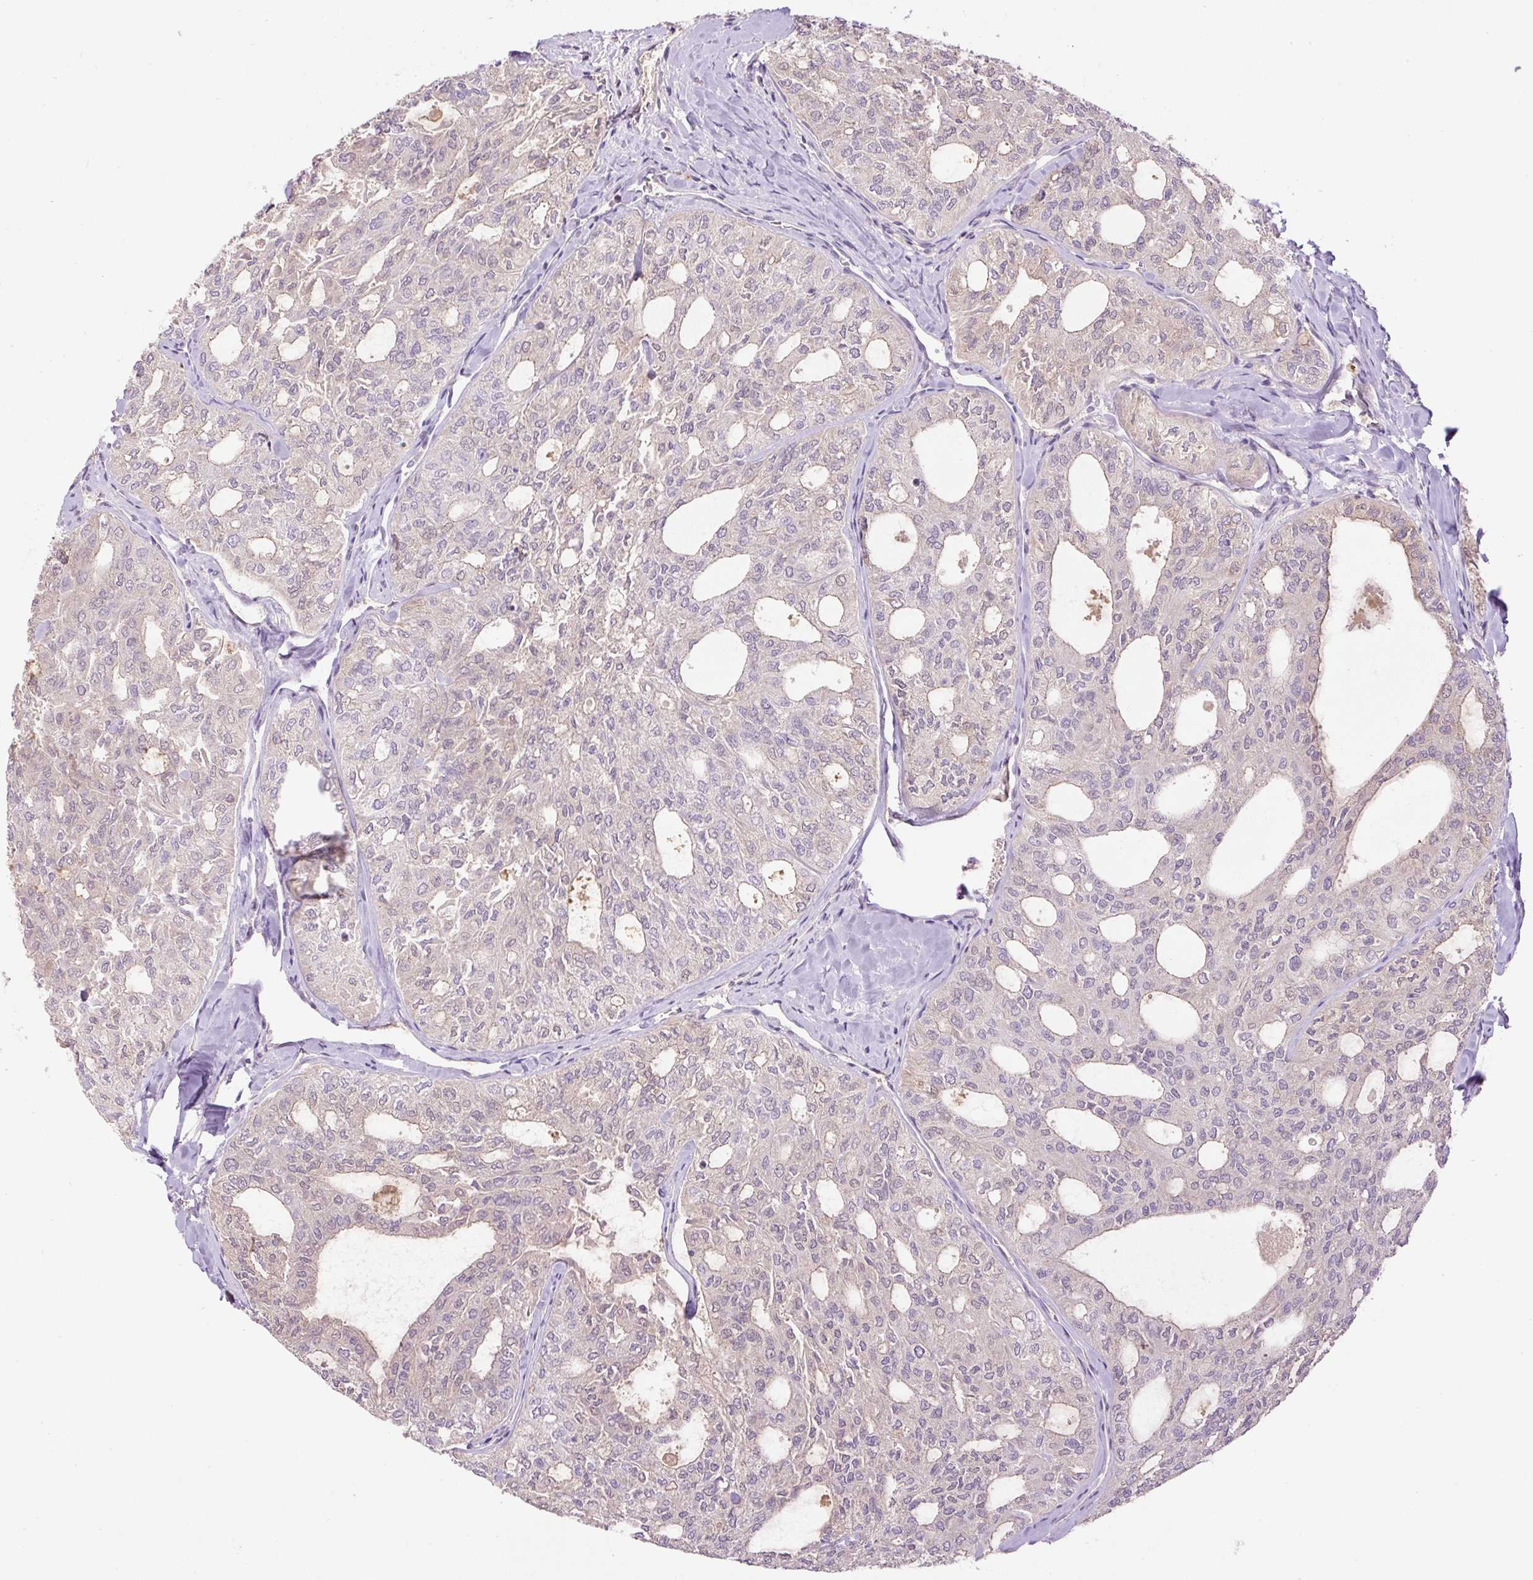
{"staining": {"intensity": "negative", "quantity": "none", "location": "none"}, "tissue": "thyroid cancer", "cell_type": "Tumor cells", "image_type": "cancer", "snomed": [{"axis": "morphology", "description": "Follicular adenoma carcinoma, NOS"}, {"axis": "topography", "description": "Thyroid gland"}], "caption": "Image shows no protein staining in tumor cells of thyroid cancer (follicular adenoma carcinoma) tissue.", "gene": "HABP4", "patient": {"sex": "male", "age": 75}}